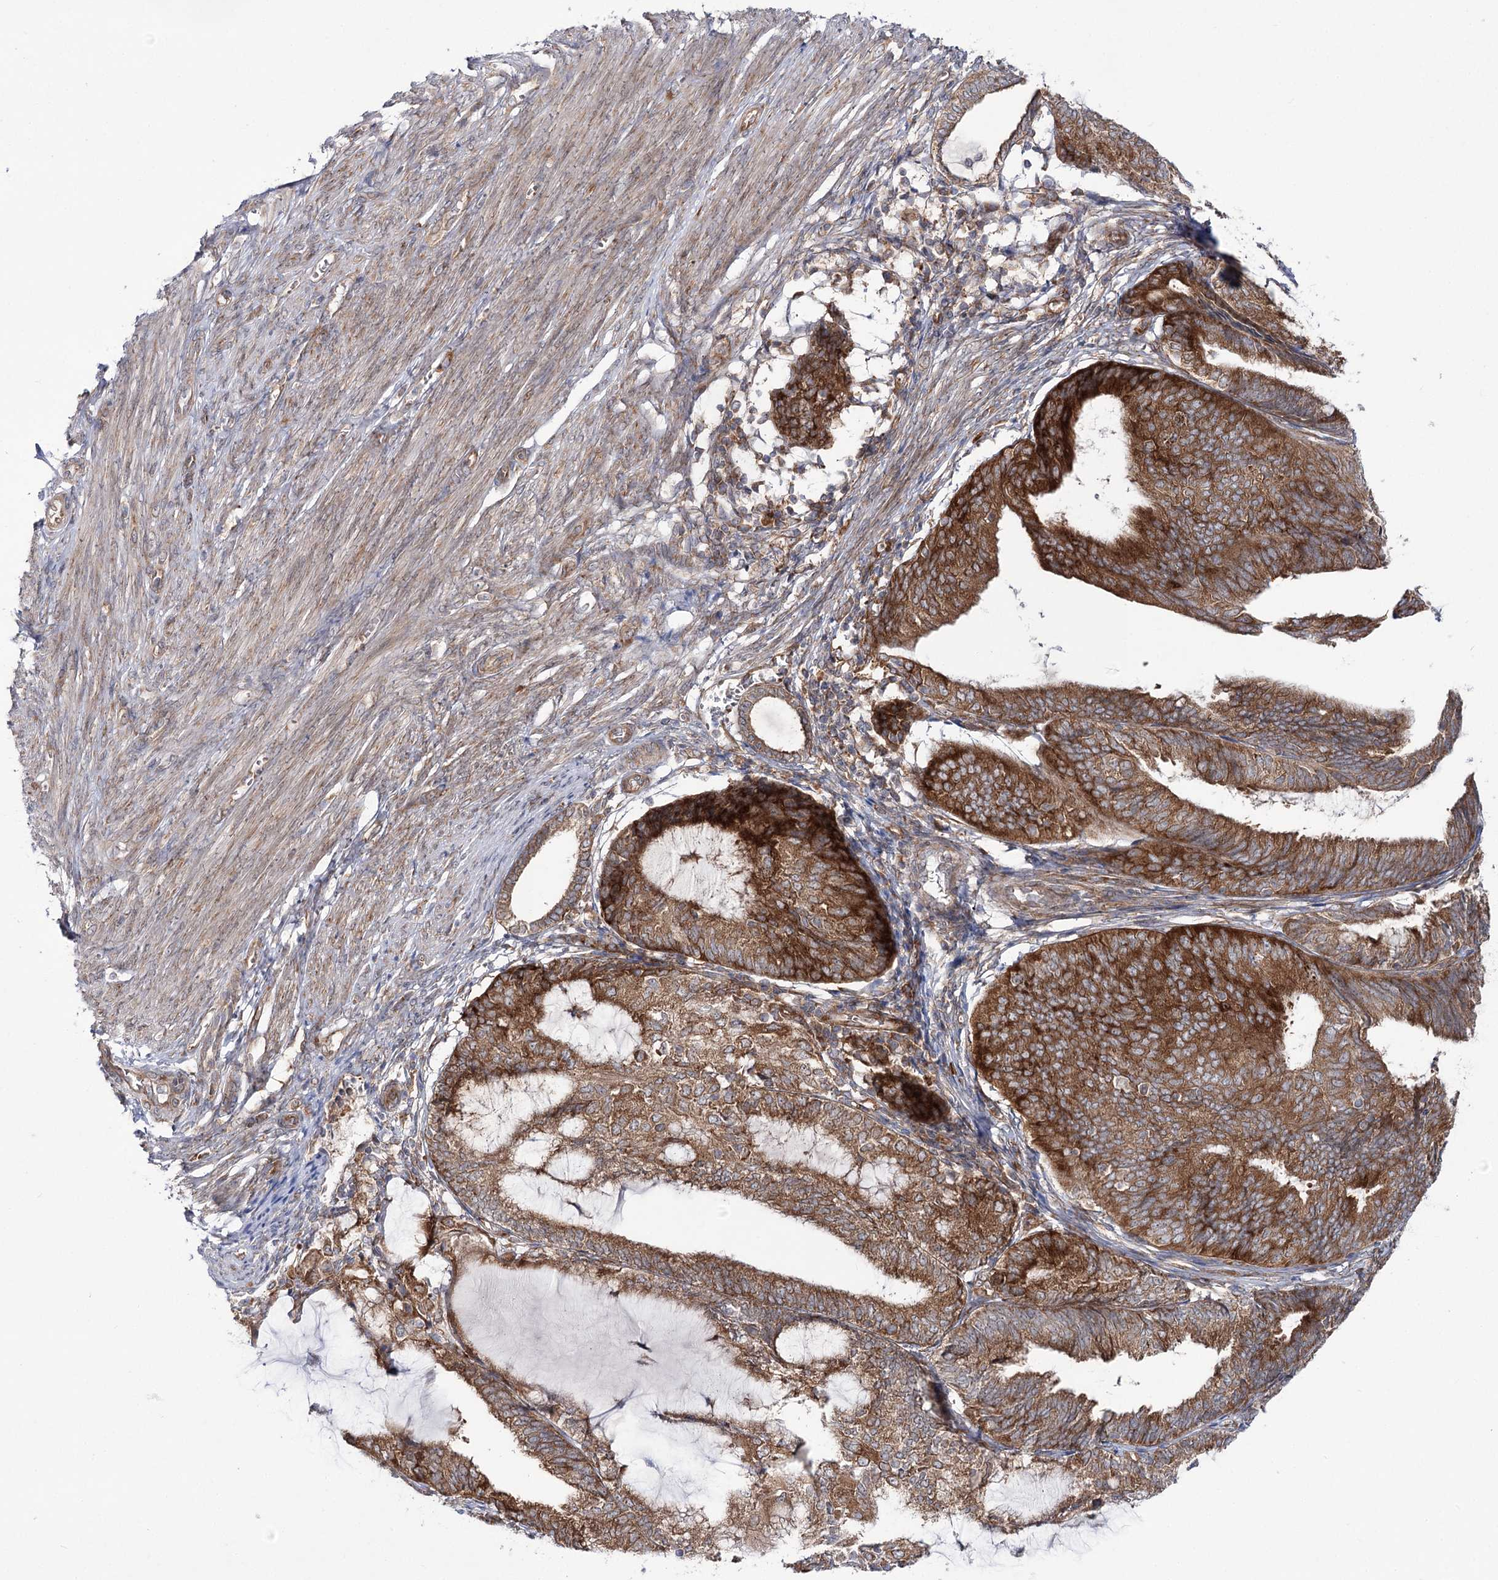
{"staining": {"intensity": "strong", "quantity": ">75%", "location": "cytoplasmic/membranous"}, "tissue": "endometrial cancer", "cell_type": "Tumor cells", "image_type": "cancer", "snomed": [{"axis": "morphology", "description": "Adenocarcinoma, NOS"}, {"axis": "topography", "description": "Endometrium"}], "caption": "An image of human endometrial adenocarcinoma stained for a protein demonstrates strong cytoplasmic/membranous brown staining in tumor cells.", "gene": "VWA2", "patient": {"sex": "female", "age": 81}}